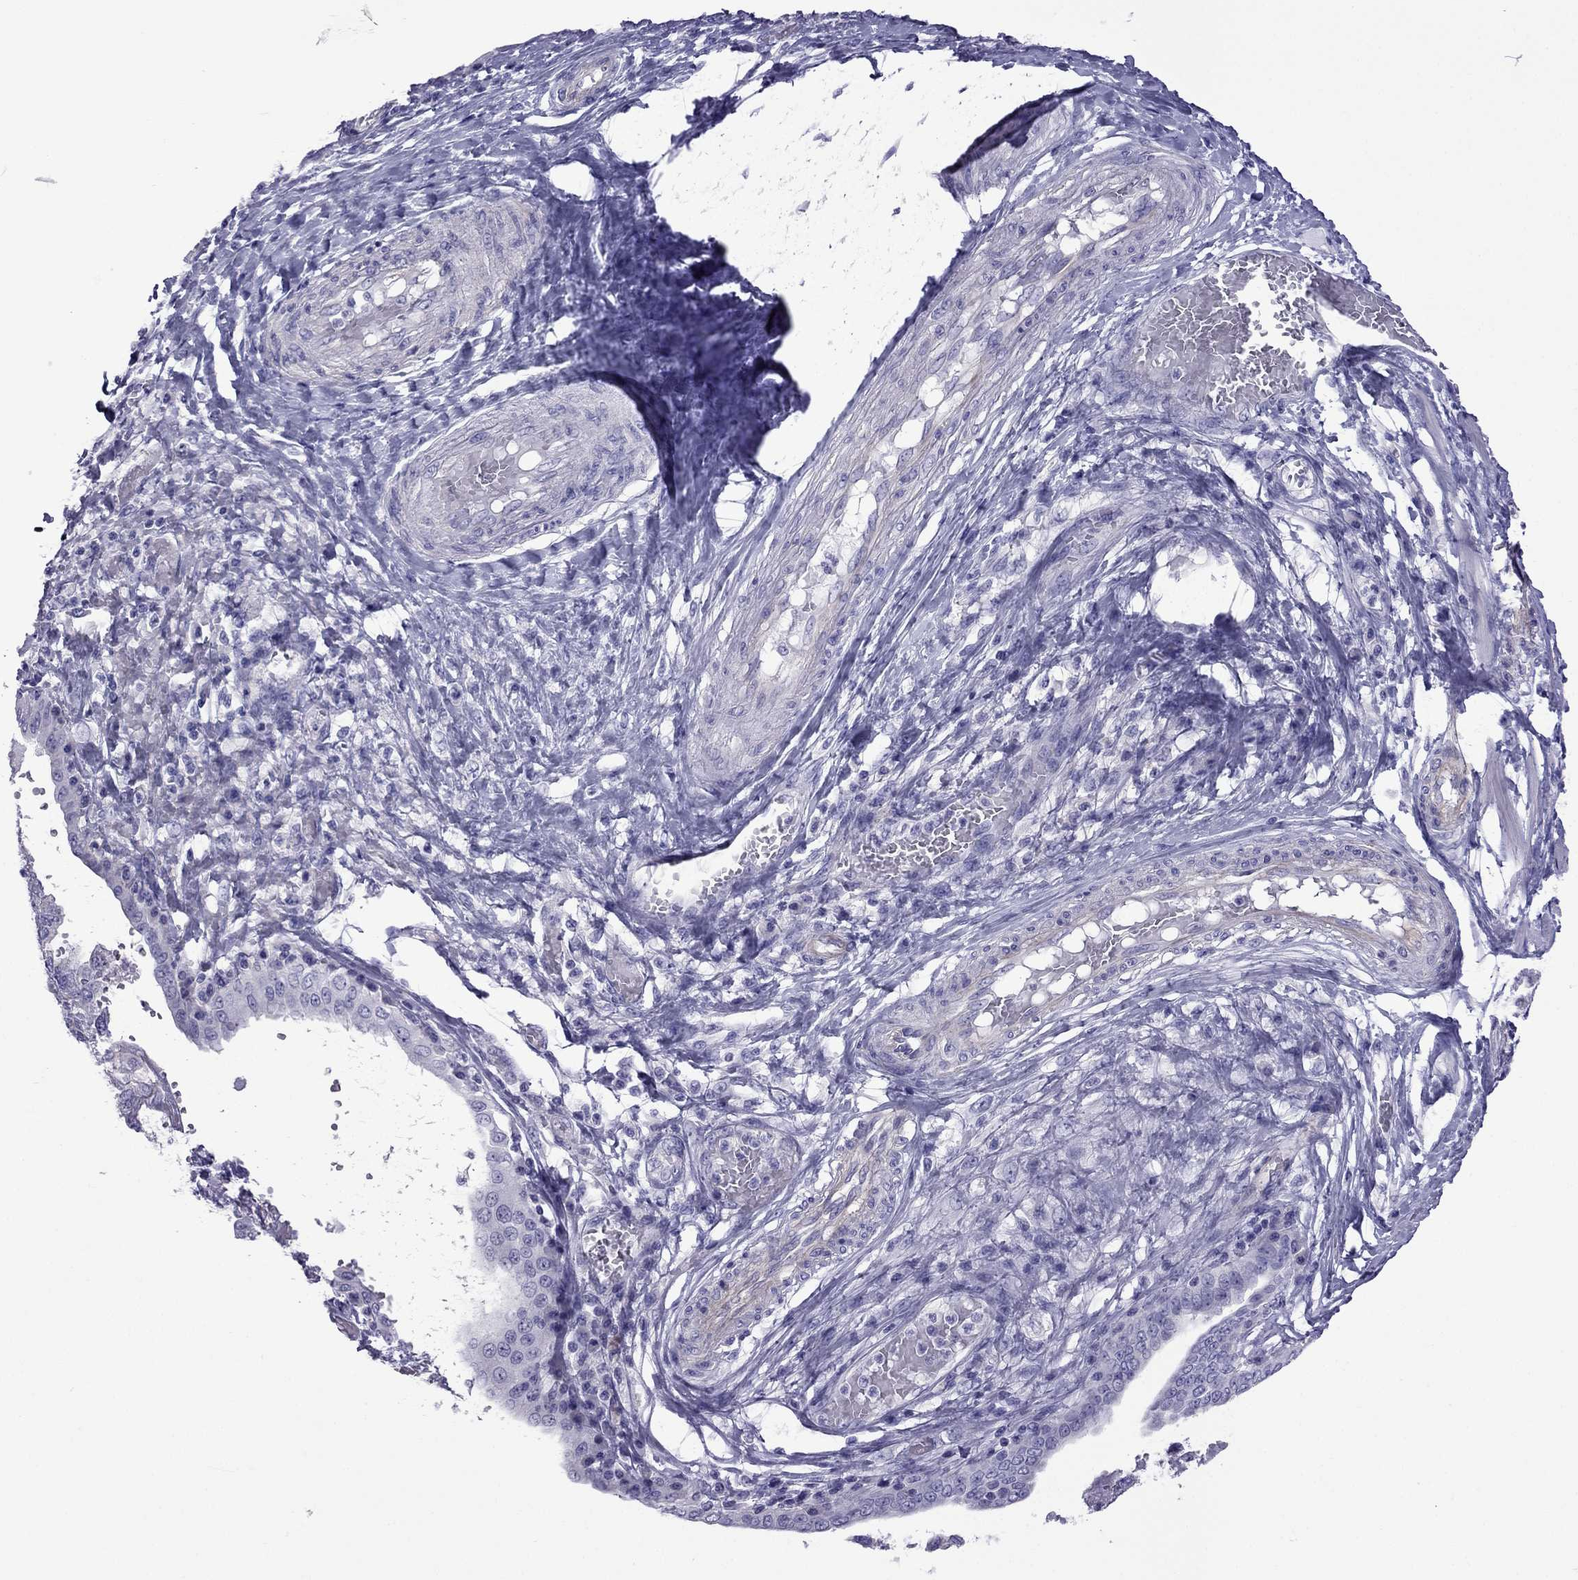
{"staining": {"intensity": "negative", "quantity": "none", "location": "none"}, "tissue": "ovarian cancer", "cell_type": "Tumor cells", "image_type": "cancer", "snomed": [{"axis": "morphology", "description": "Cystadenocarcinoma, serous, NOS"}, {"axis": "topography", "description": "Ovary"}], "caption": "This is a photomicrograph of IHC staining of ovarian serous cystadenocarcinoma, which shows no positivity in tumor cells.", "gene": "MYL11", "patient": {"sex": "female", "age": 79}}